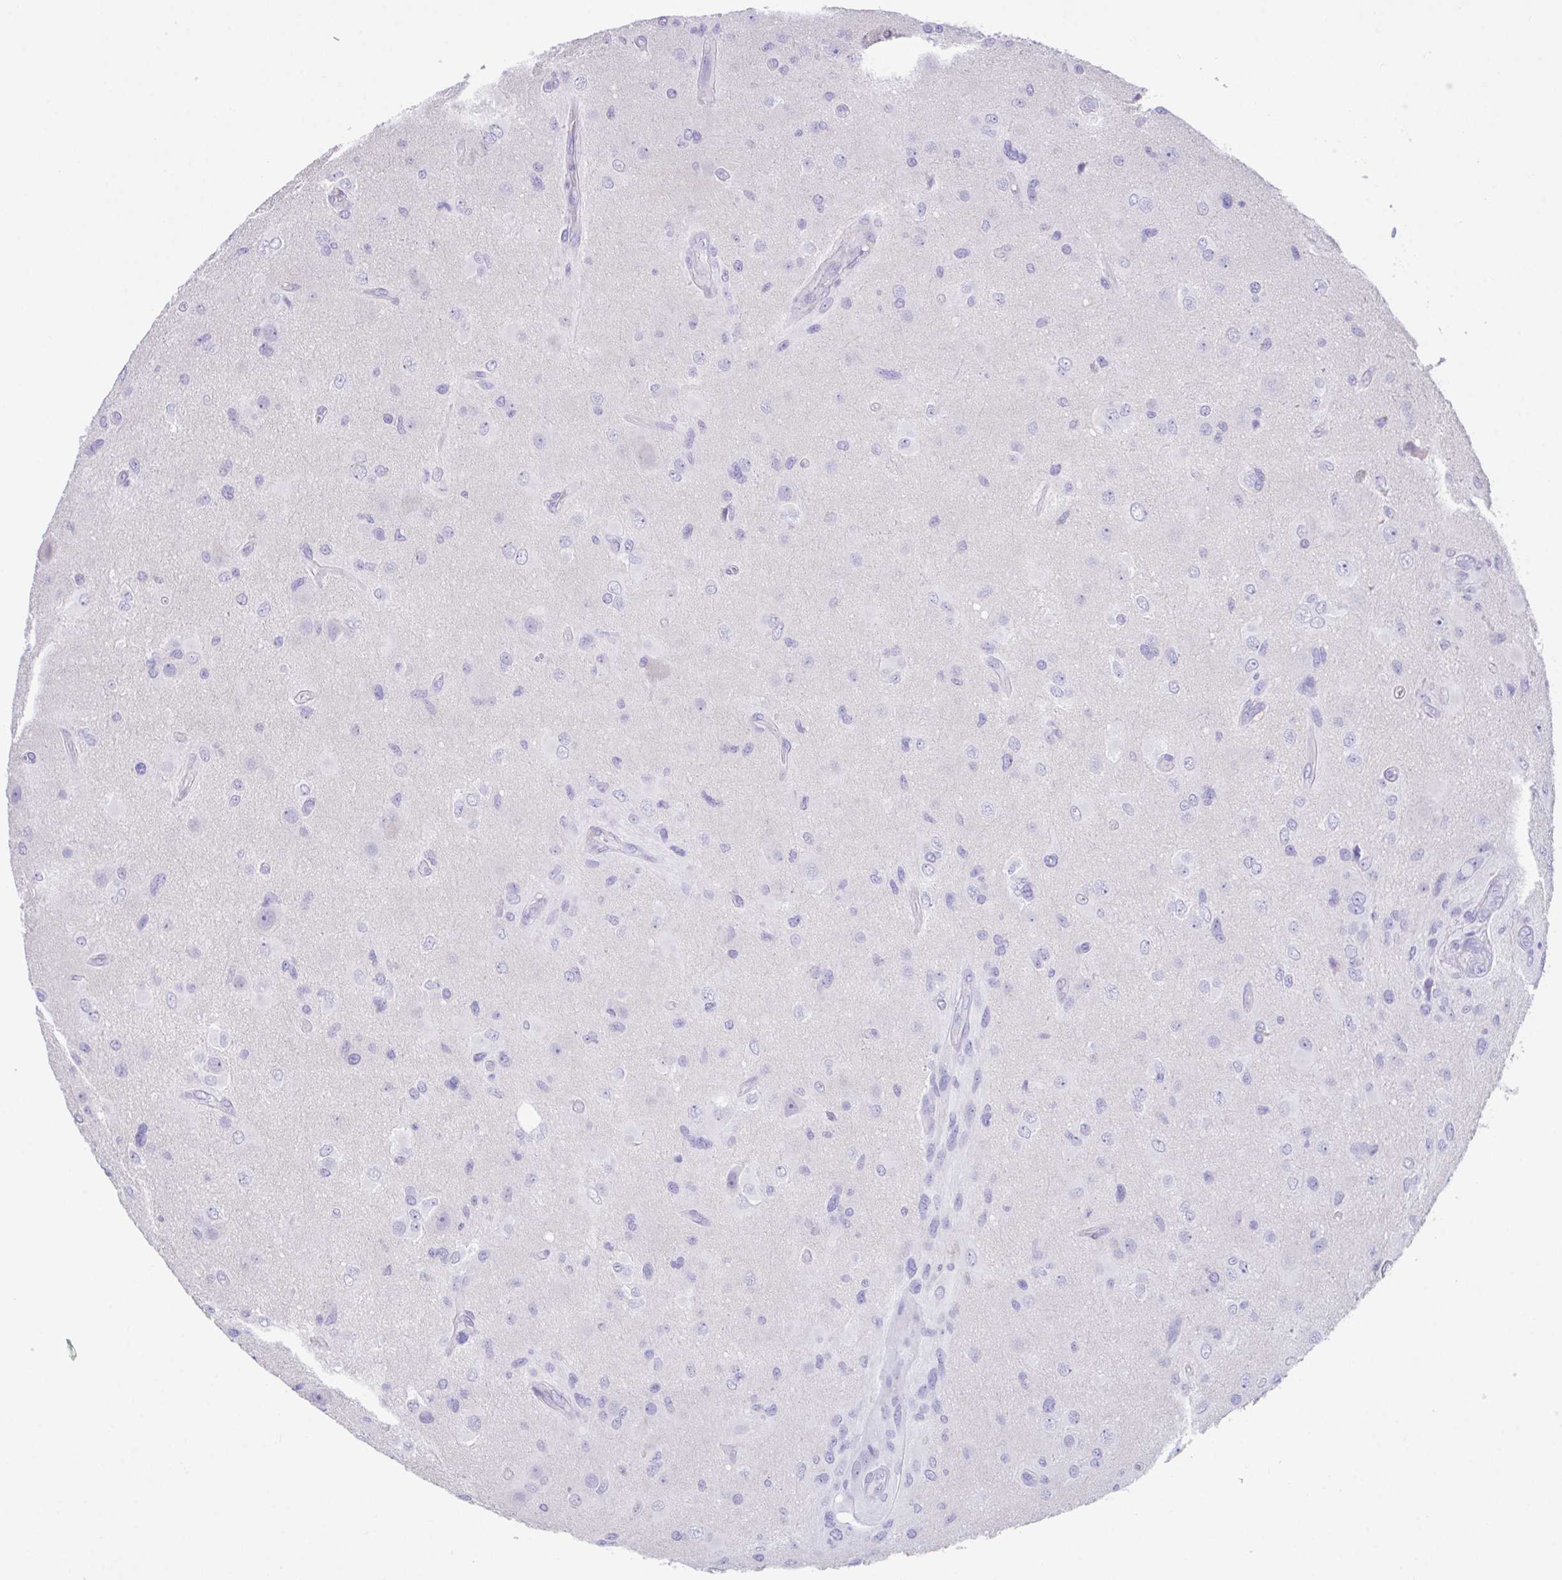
{"staining": {"intensity": "negative", "quantity": "none", "location": "none"}, "tissue": "glioma", "cell_type": "Tumor cells", "image_type": "cancer", "snomed": [{"axis": "morphology", "description": "Glioma, malignant, High grade"}, {"axis": "topography", "description": "Brain"}], "caption": "A high-resolution micrograph shows immunohistochemistry (IHC) staining of malignant glioma (high-grade), which reveals no significant staining in tumor cells. (Immunohistochemistry (ihc), brightfield microscopy, high magnification).", "gene": "HACD4", "patient": {"sex": "male", "age": 53}}